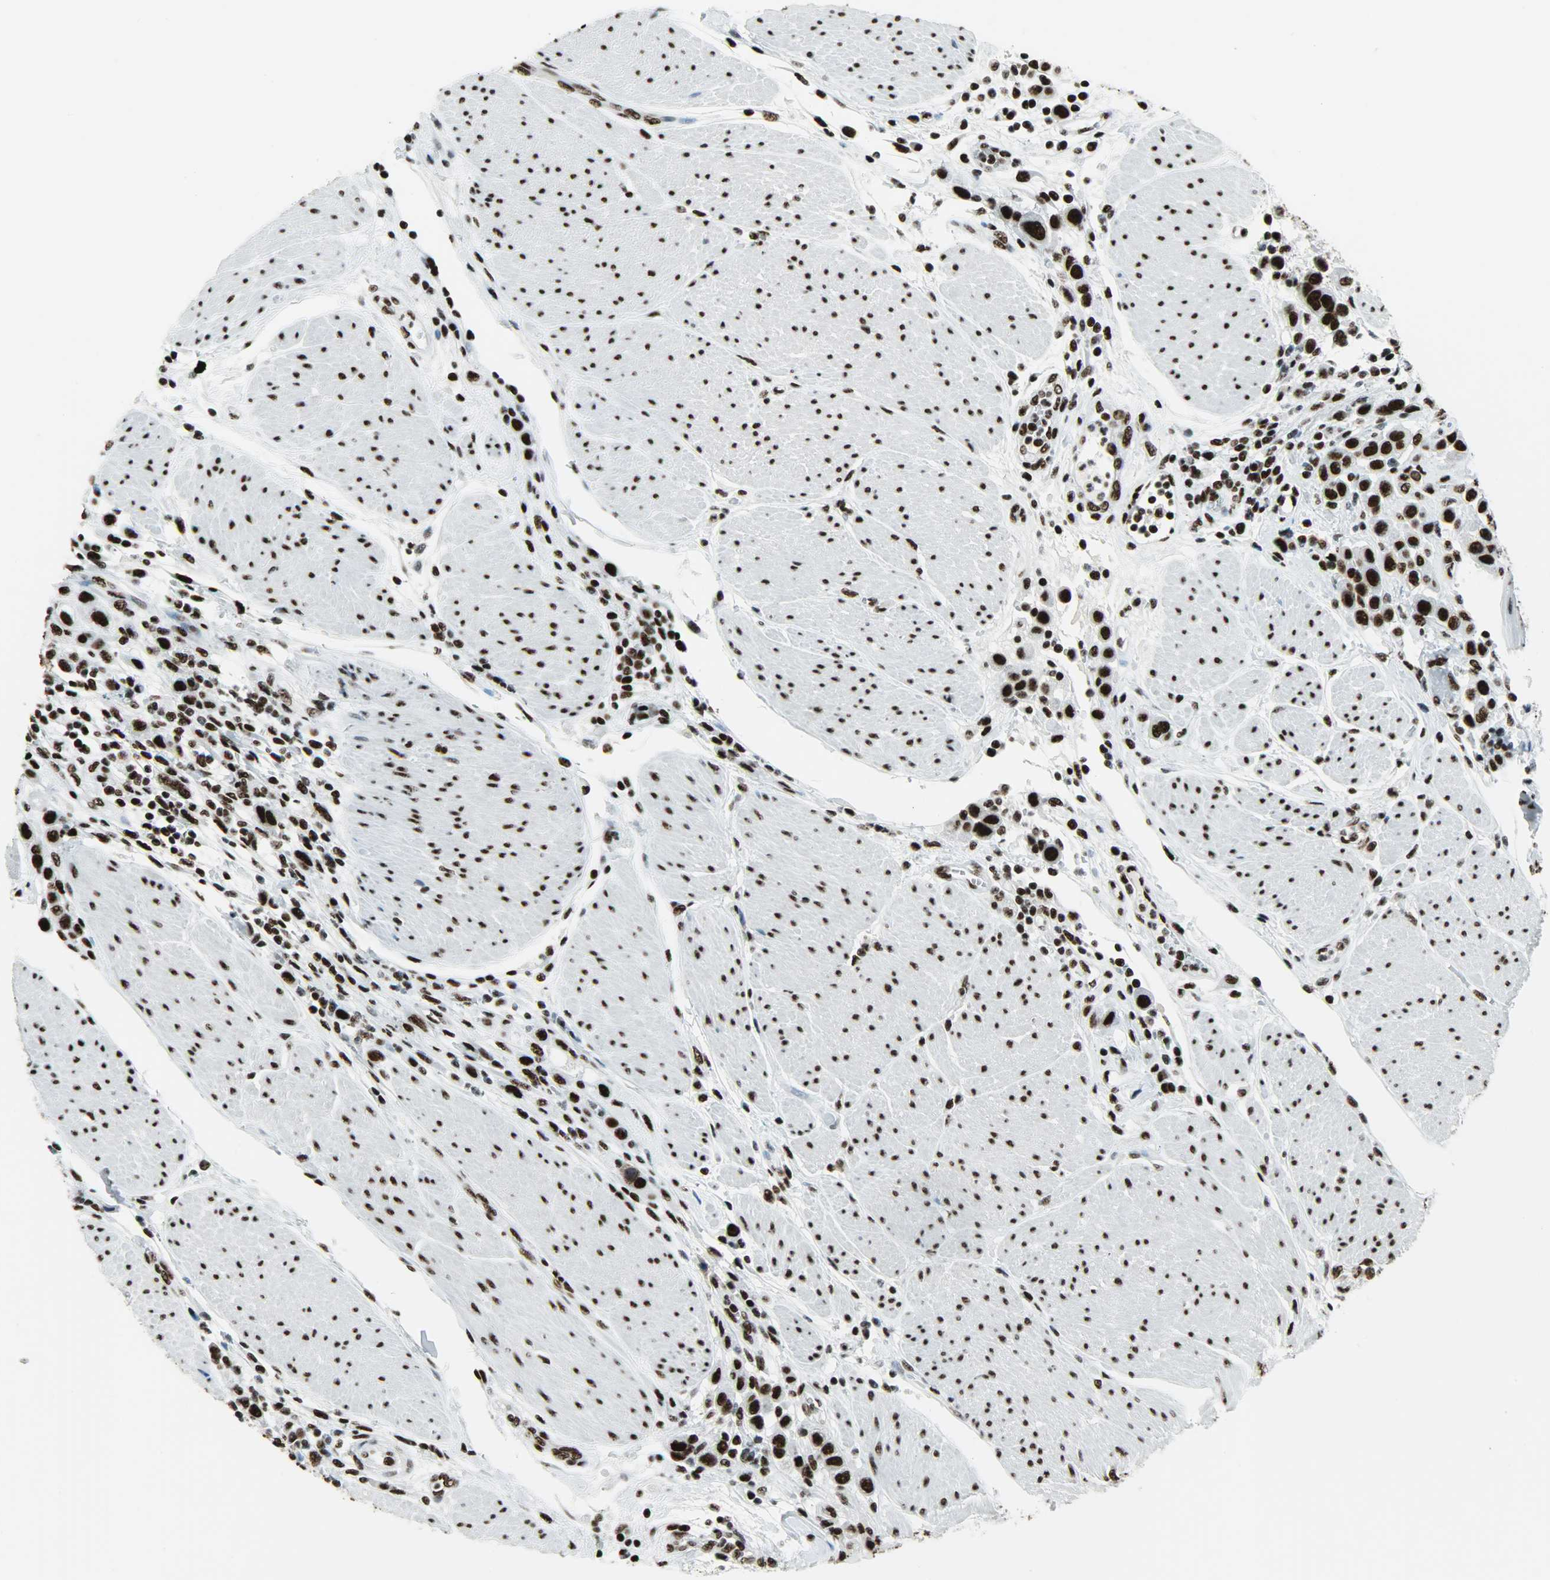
{"staining": {"intensity": "strong", "quantity": ">75%", "location": "nuclear"}, "tissue": "urothelial cancer", "cell_type": "Tumor cells", "image_type": "cancer", "snomed": [{"axis": "morphology", "description": "Urothelial carcinoma, High grade"}, {"axis": "topography", "description": "Urinary bladder"}], "caption": "Human urothelial cancer stained with a brown dye exhibits strong nuclear positive positivity in about >75% of tumor cells.", "gene": "SNRPA", "patient": {"sex": "male", "age": 50}}